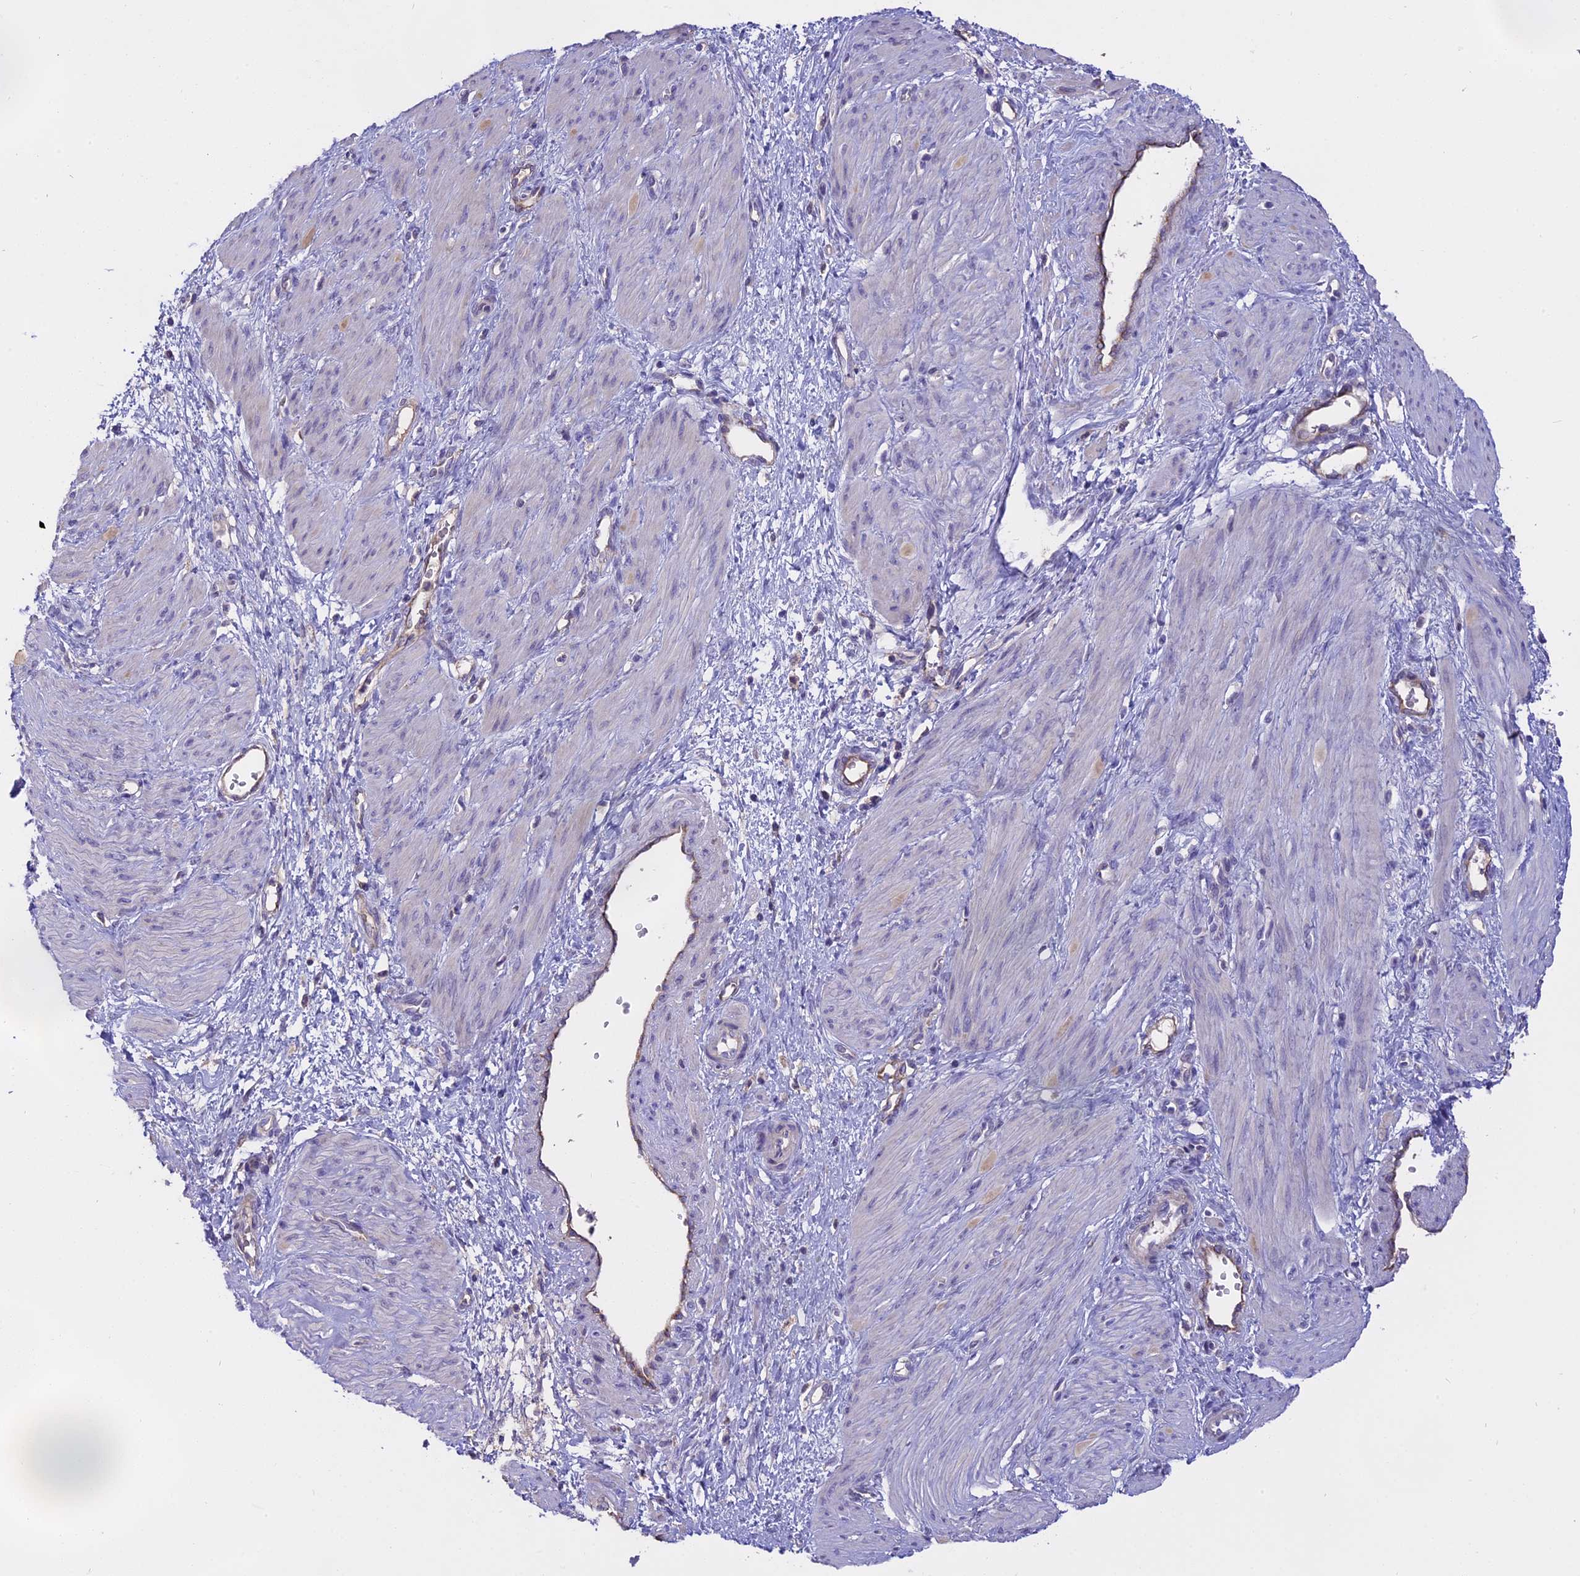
{"staining": {"intensity": "weak", "quantity": "<25%", "location": "cytoplasmic/membranous"}, "tissue": "smooth muscle", "cell_type": "Smooth muscle cells", "image_type": "normal", "snomed": [{"axis": "morphology", "description": "Normal tissue, NOS"}, {"axis": "topography", "description": "Endometrium"}], "caption": "A photomicrograph of human smooth muscle is negative for staining in smooth muscle cells. (DAB (3,3'-diaminobenzidine) IHC visualized using brightfield microscopy, high magnification).", "gene": "WFDC2", "patient": {"sex": "female", "age": 33}}